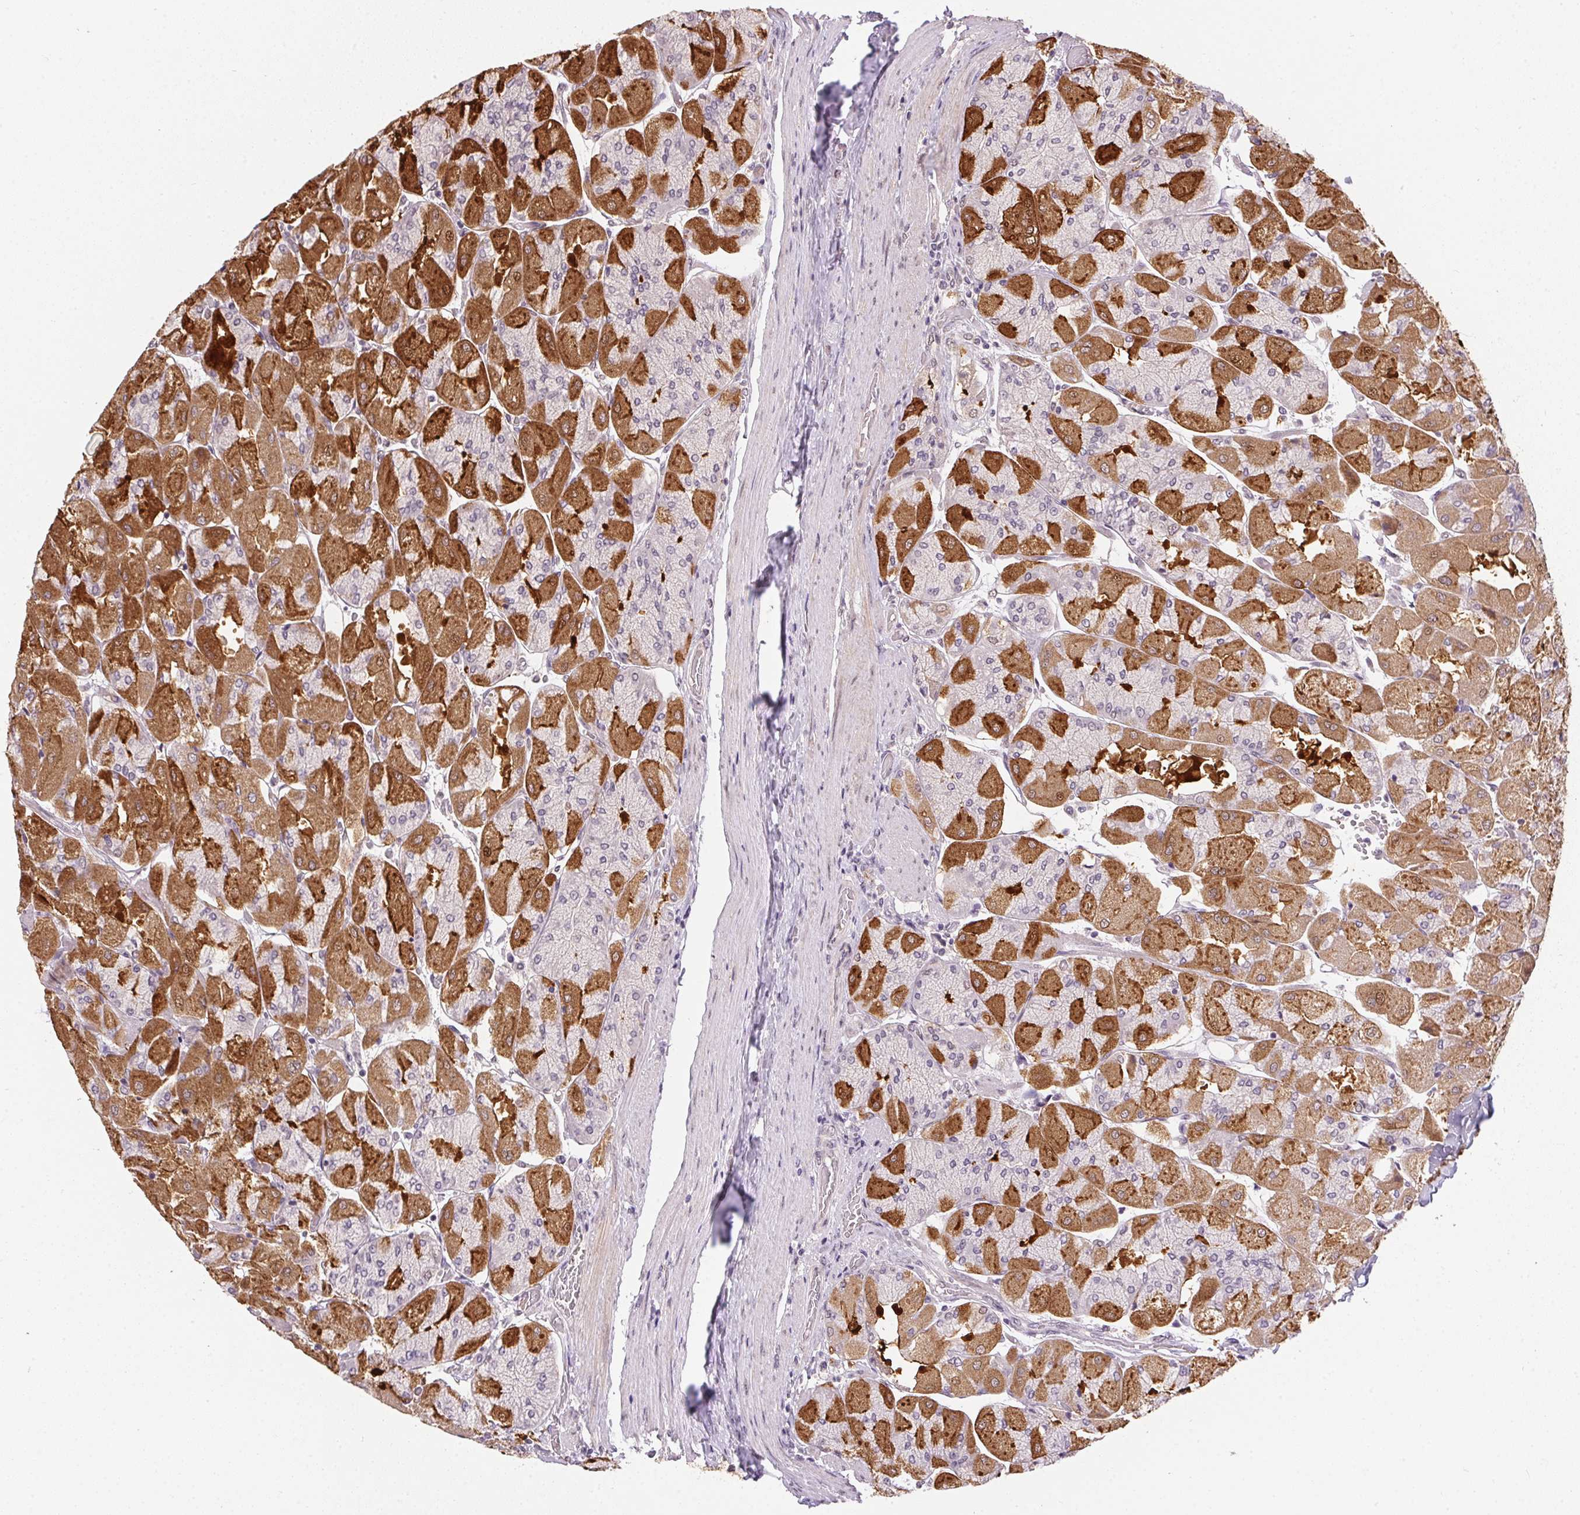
{"staining": {"intensity": "strong", "quantity": "25%-75%", "location": "cytoplasmic/membranous"}, "tissue": "stomach", "cell_type": "Glandular cells", "image_type": "normal", "snomed": [{"axis": "morphology", "description": "Normal tissue, NOS"}, {"axis": "topography", "description": "Stomach"}], "caption": "This micrograph displays immunohistochemistry staining of benign stomach, with high strong cytoplasmic/membranous staining in approximately 25%-75% of glandular cells.", "gene": "PPP4R4", "patient": {"sex": "female", "age": 61}}